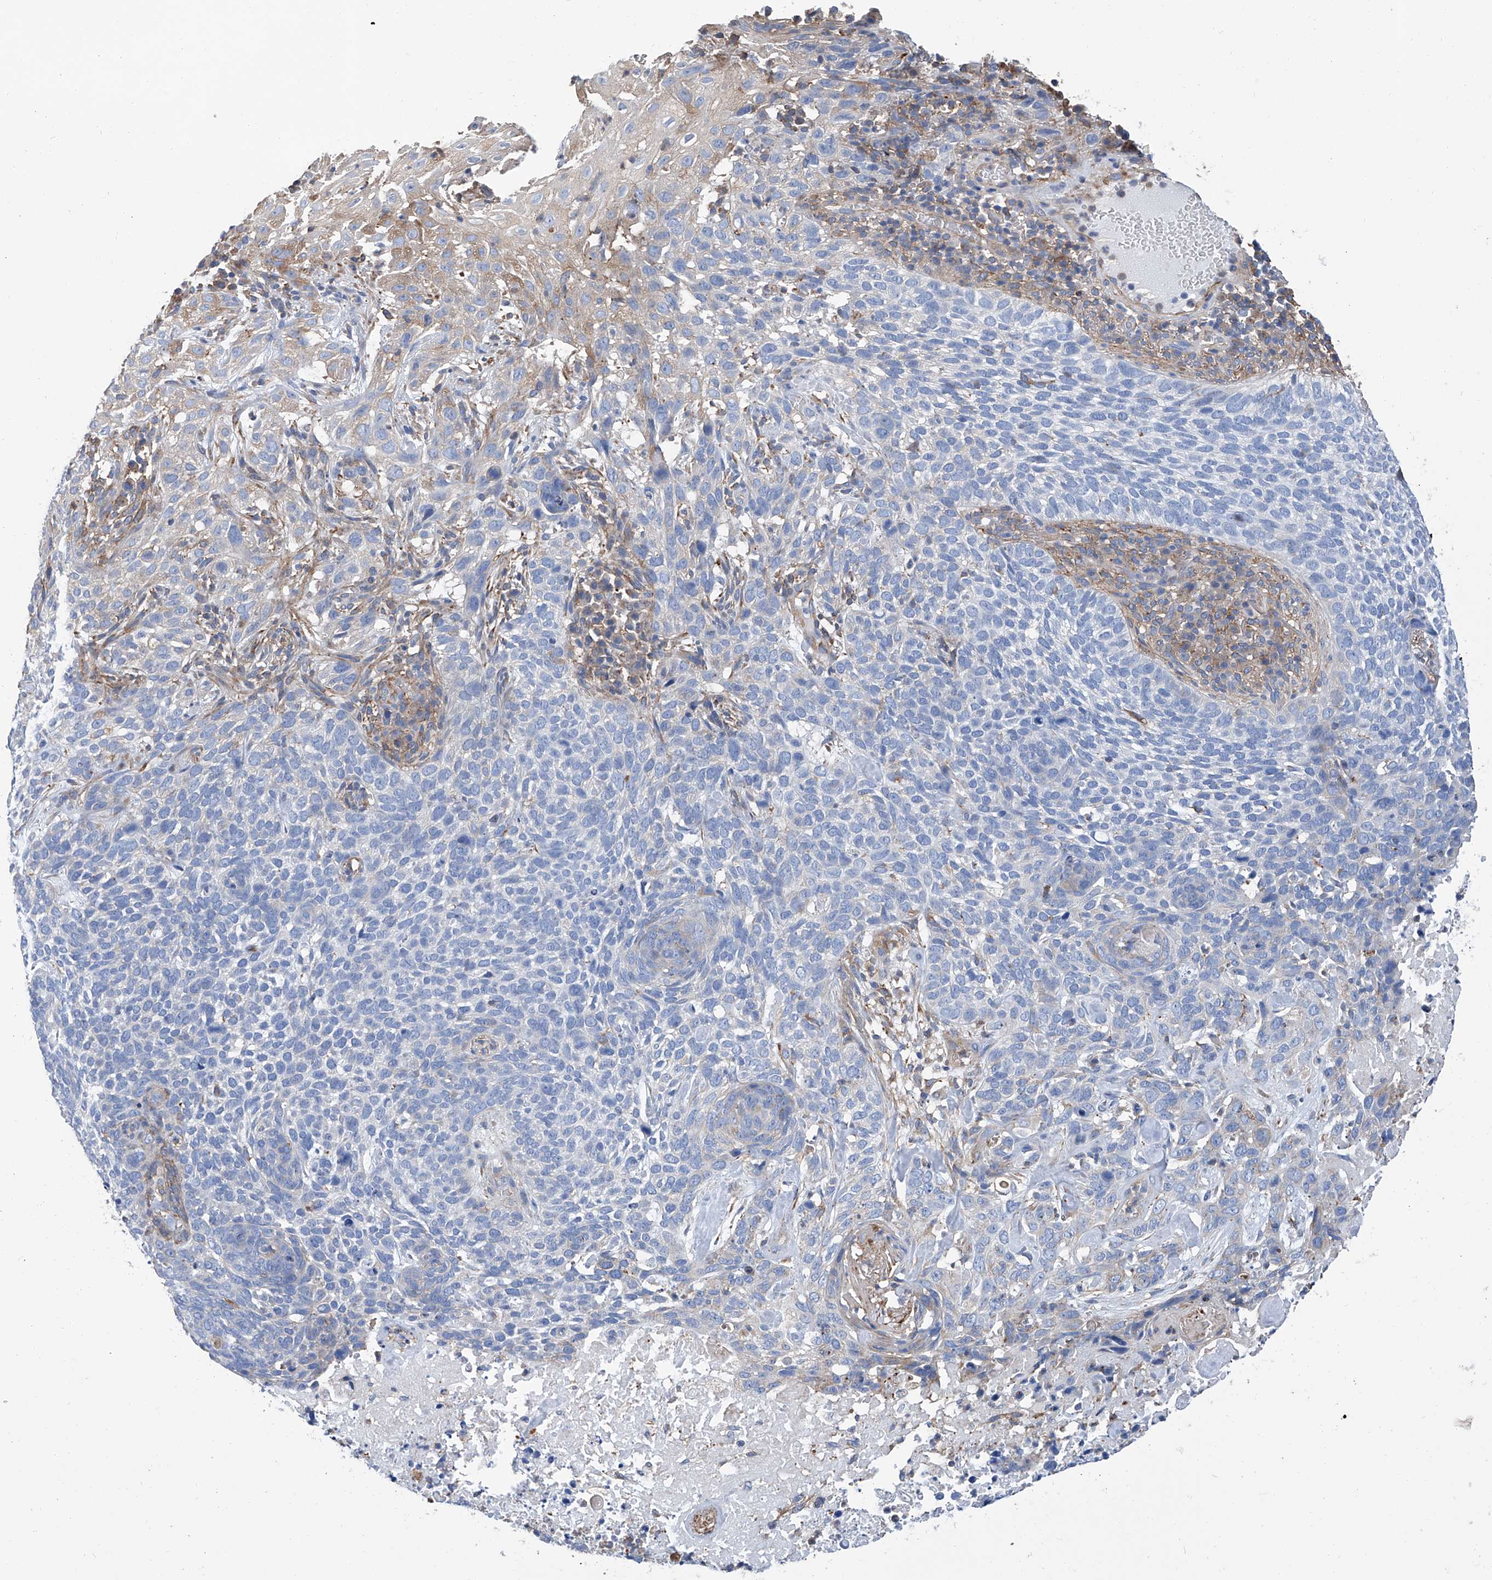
{"staining": {"intensity": "negative", "quantity": "none", "location": "none"}, "tissue": "skin cancer", "cell_type": "Tumor cells", "image_type": "cancer", "snomed": [{"axis": "morphology", "description": "Basal cell carcinoma"}, {"axis": "topography", "description": "Skin"}], "caption": "This is an immunohistochemistry (IHC) micrograph of skin basal cell carcinoma. There is no expression in tumor cells.", "gene": "GPT", "patient": {"sex": "female", "age": 64}}